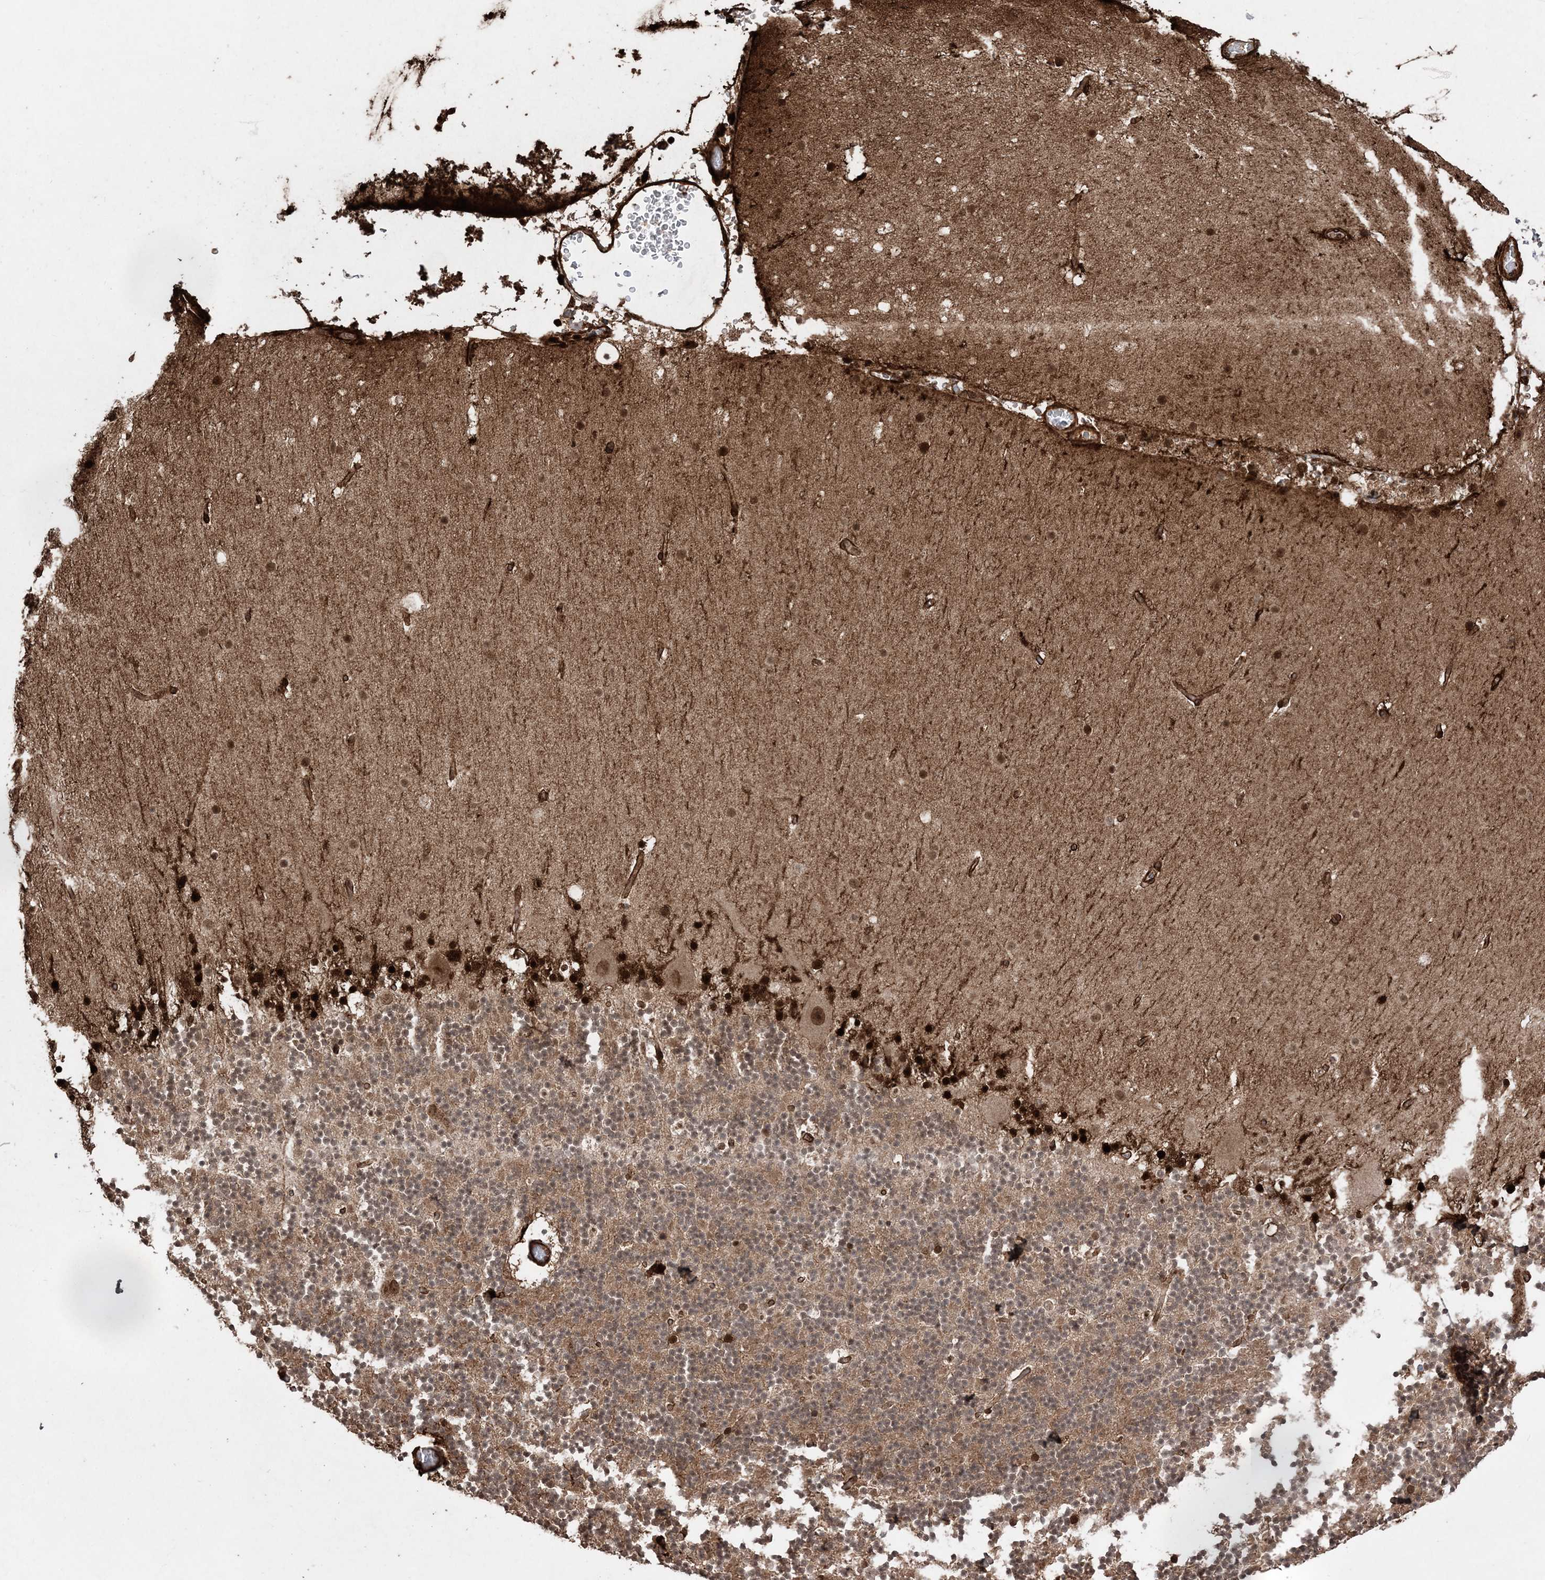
{"staining": {"intensity": "weak", "quantity": "25%-75%", "location": "cytoplasmic/membranous"}, "tissue": "cerebellum", "cell_type": "Cells in granular layer", "image_type": "normal", "snomed": [{"axis": "morphology", "description": "Normal tissue, NOS"}, {"axis": "topography", "description": "Cerebellum"}], "caption": "A low amount of weak cytoplasmic/membranous positivity is appreciated in about 25%-75% of cells in granular layer in benign cerebellum.", "gene": "ETAA1", "patient": {"sex": "male", "age": 57}}